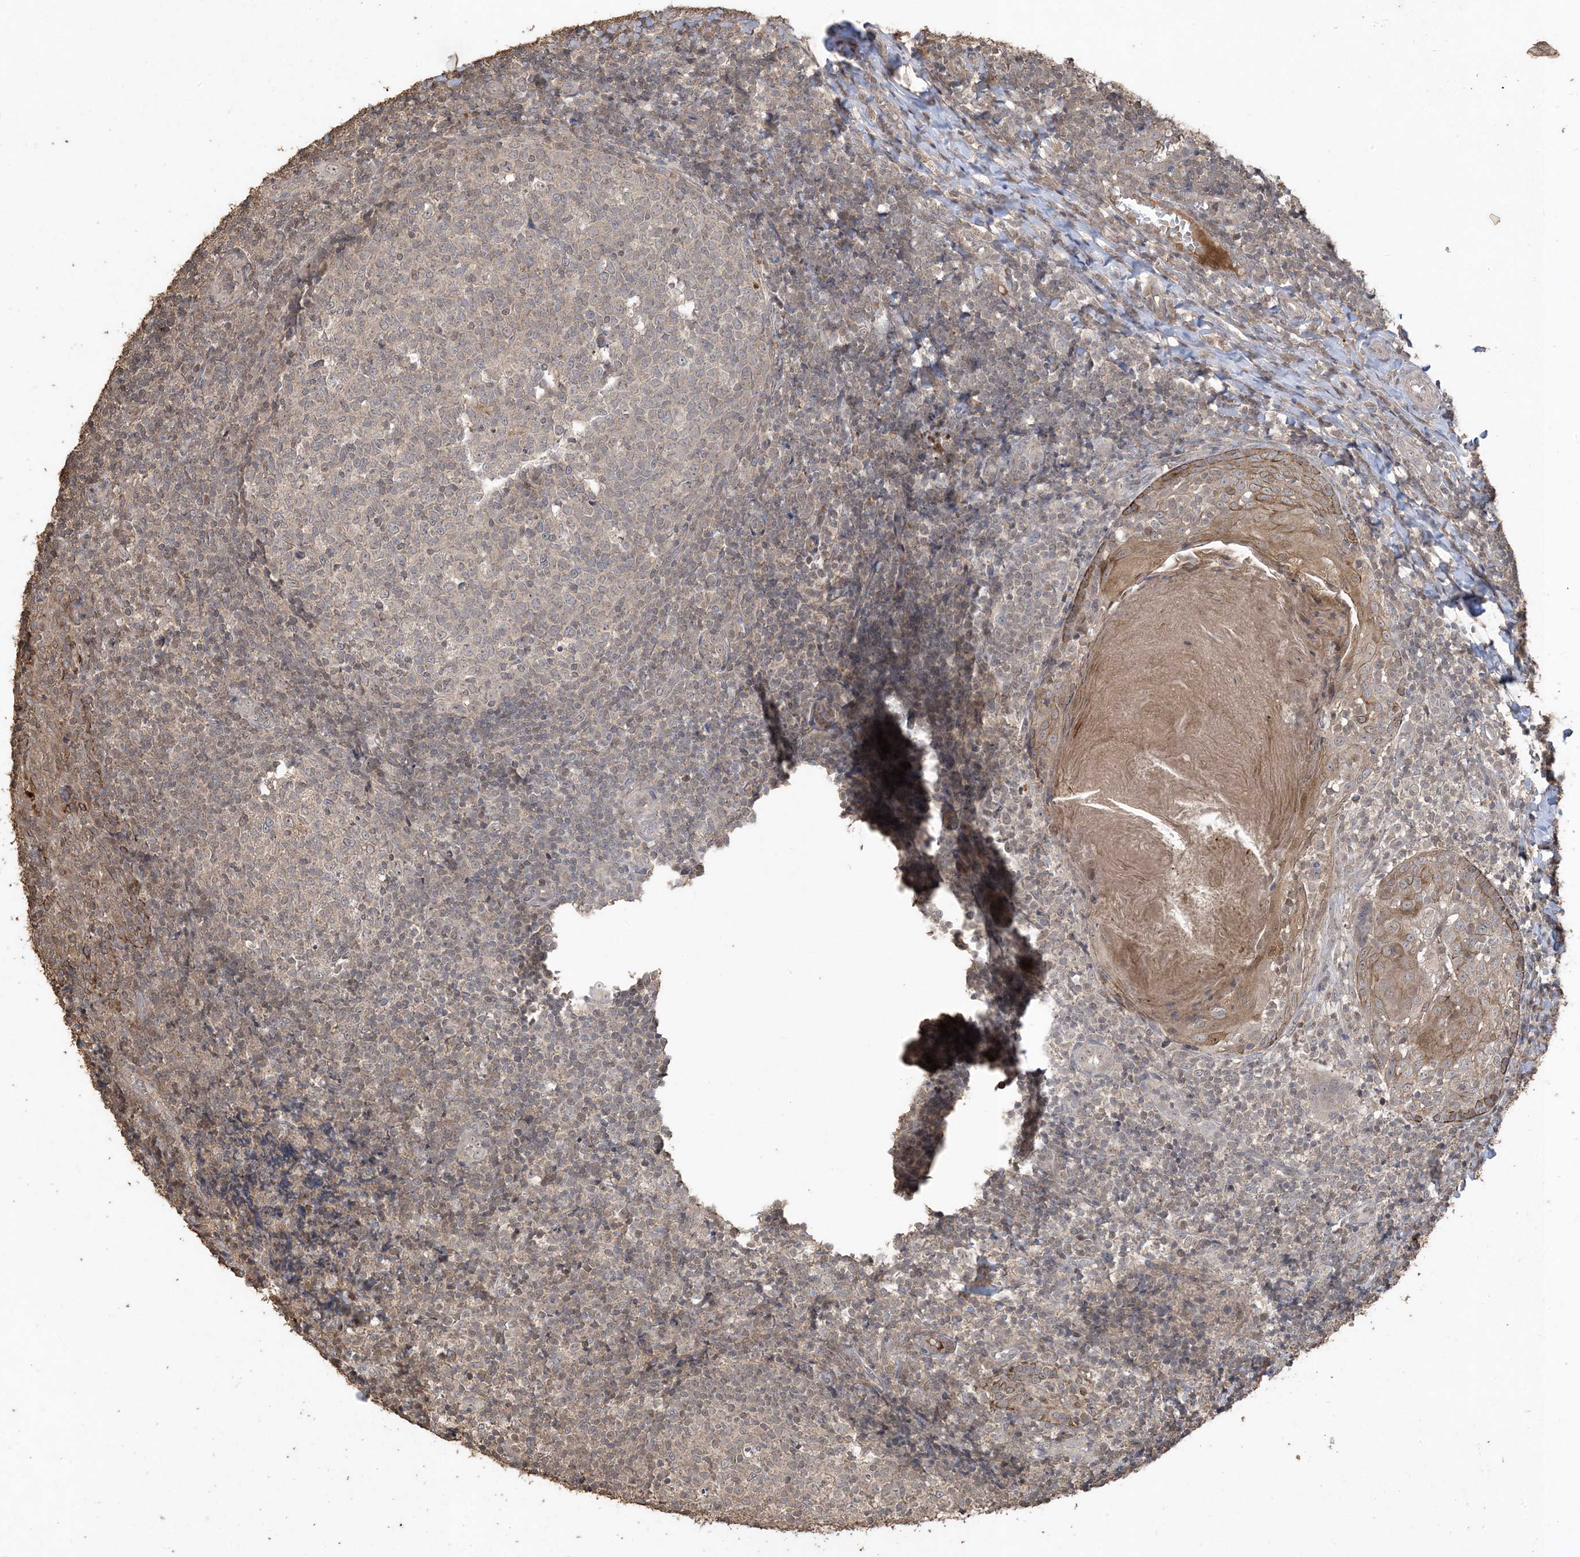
{"staining": {"intensity": "negative", "quantity": "none", "location": "none"}, "tissue": "tonsil", "cell_type": "Germinal center cells", "image_type": "normal", "snomed": [{"axis": "morphology", "description": "Normal tissue, NOS"}, {"axis": "topography", "description": "Tonsil"}], "caption": "Immunohistochemistry histopathology image of benign human tonsil stained for a protein (brown), which reveals no expression in germinal center cells.", "gene": "EFCAB8", "patient": {"sex": "female", "age": 19}}